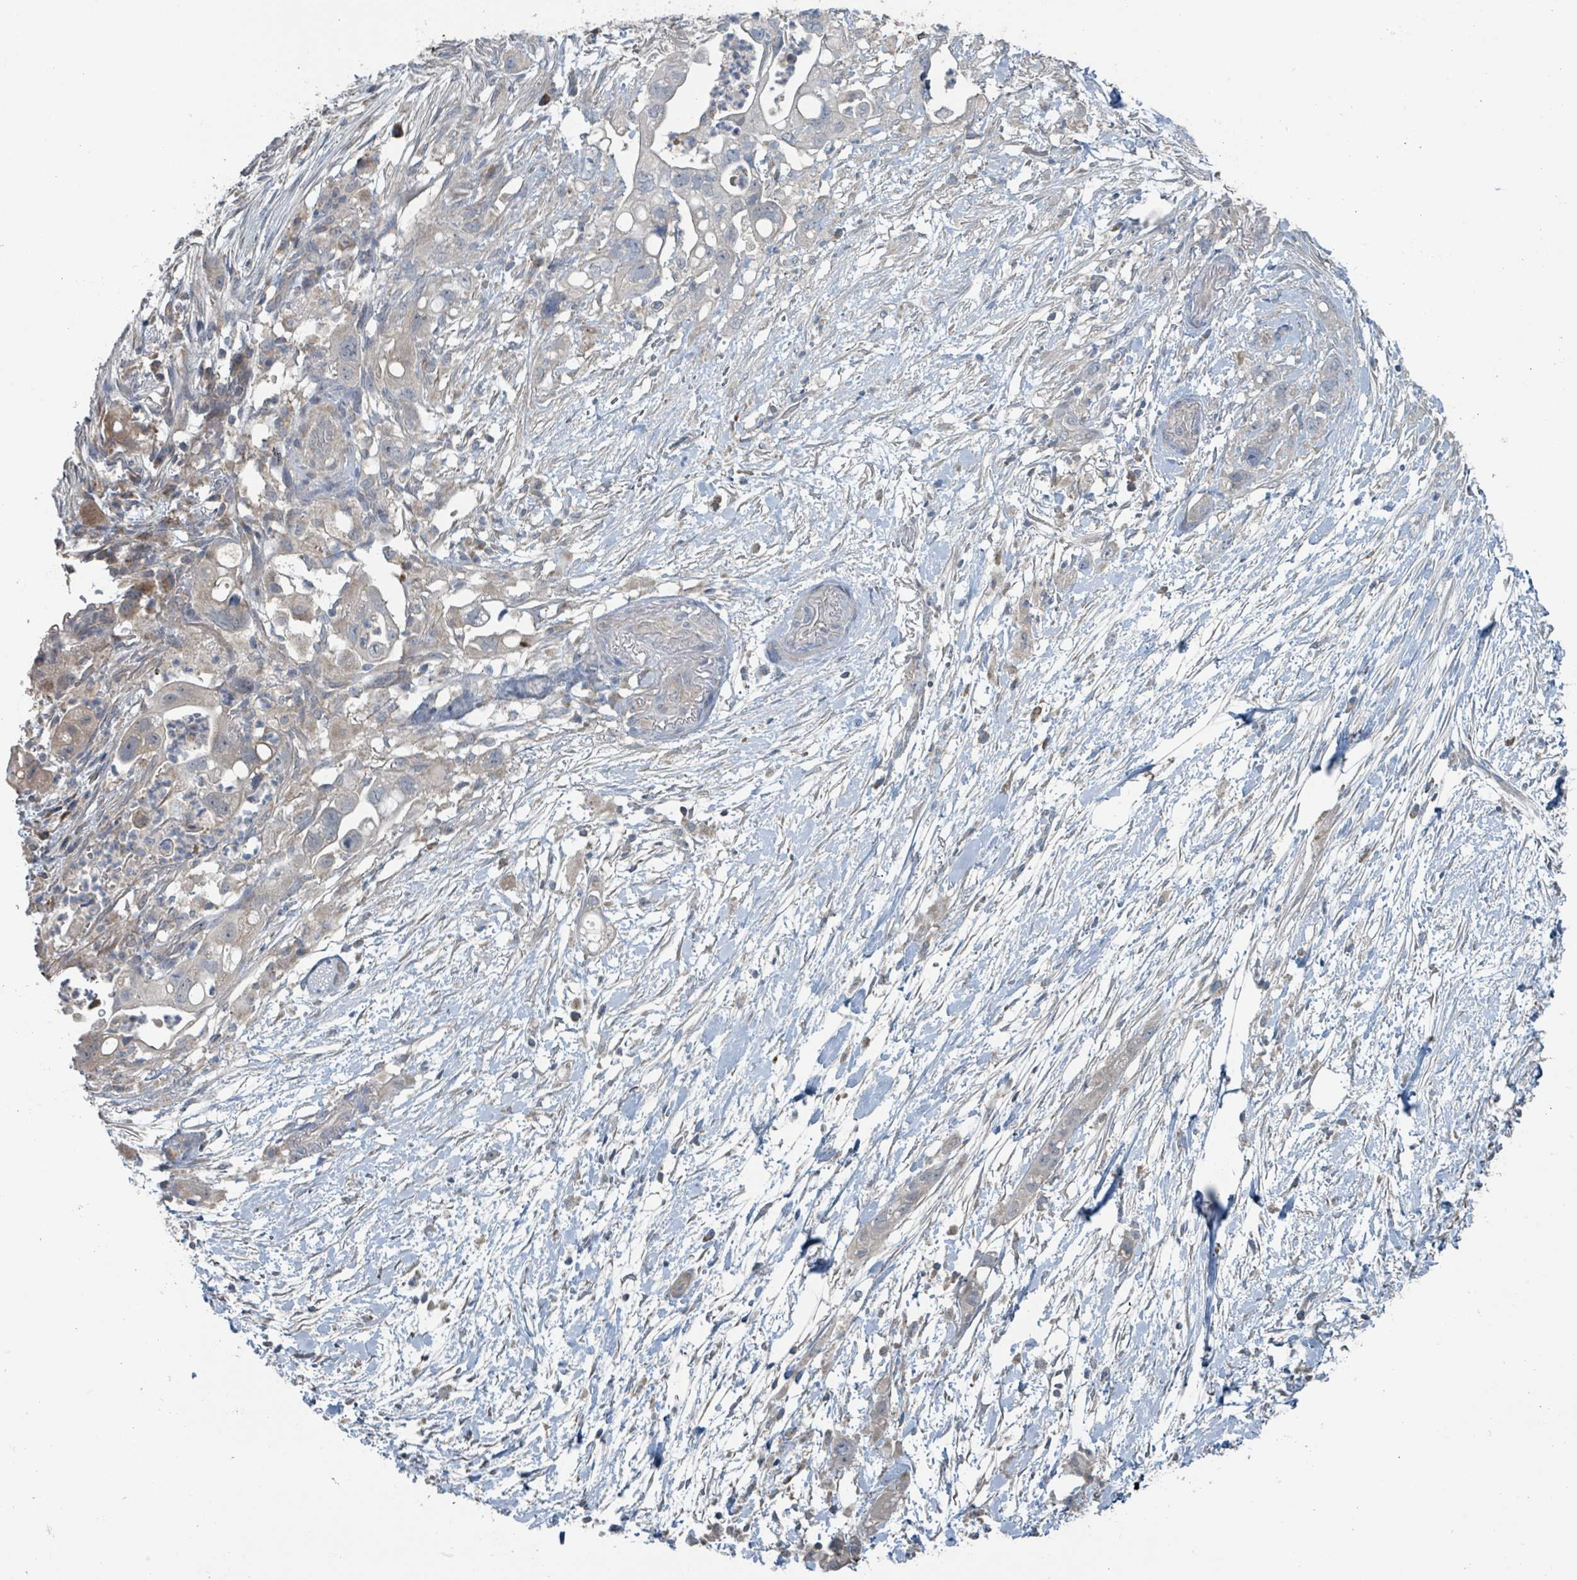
{"staining": {"intensity": "weak", "quantity": "25%-75%", "location": "cytoplasmic/membranous"}, "tissue": "pancreatic cancer", "cell_type": "Tumor cells", "image_type": "cancer", "snomed": [{"axis": "morphology", "description": "Adenocarcinoma, NOS"}, {"axis": "topography", "description": "Pancreas"}], "caption": "This micrograph demonstrates immunohistochemistry staining of human adenocarcinoma (pancreatic), with low weak cytoplasmic/membranous expression in about 25%-75% of tumor cells.", "gene": "ACBD4", "patient": {"sex": "female", "age": 72}}